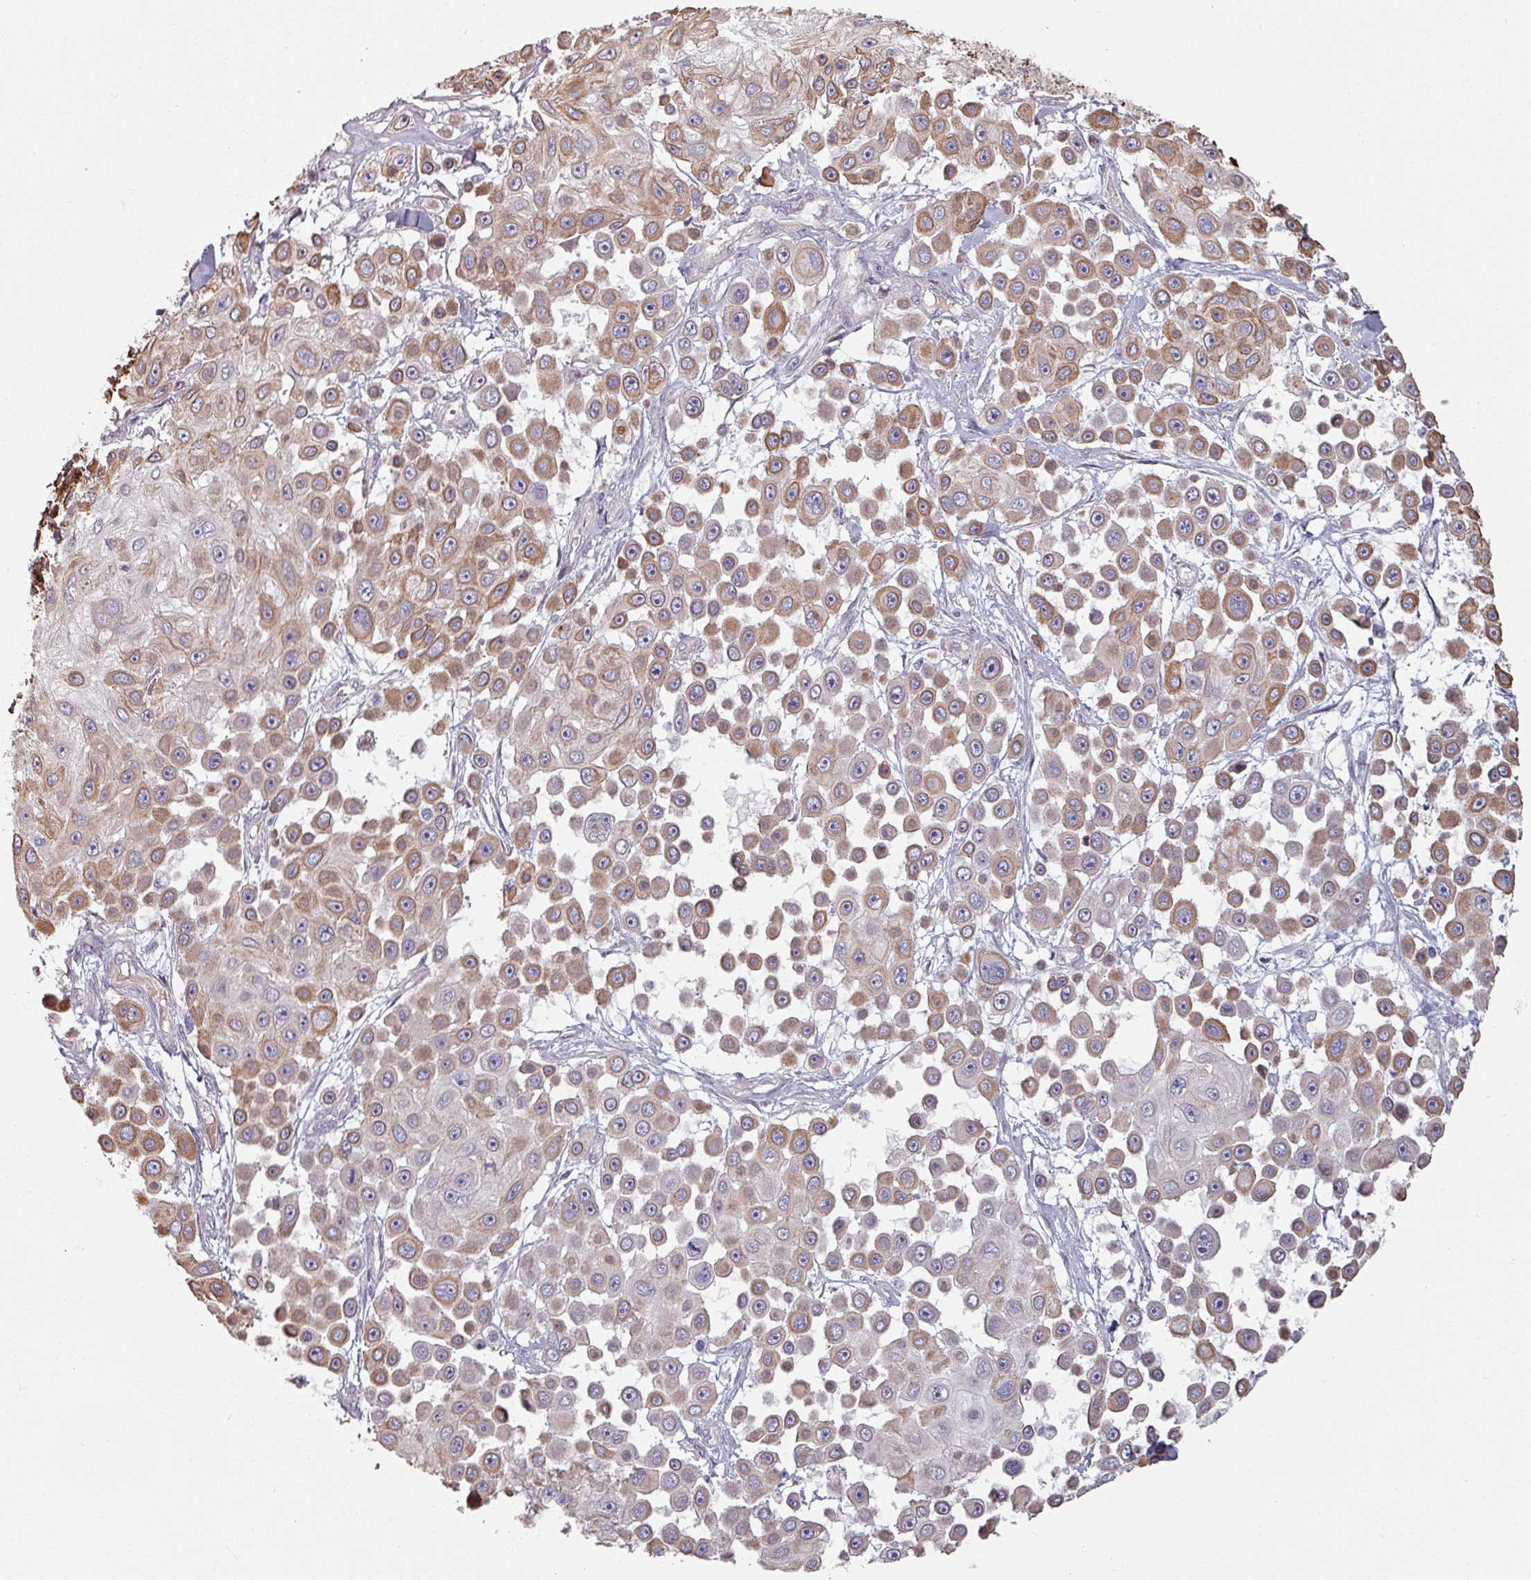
{"staining": {"intensity": "moderate", "quantity": ">75%", "location": "cytoplasmic/membranous"}, "tissue": "skin cancer", "cell_type": "Tumor cells", "image_type": "cancer", "snomed": [{"axis": "morphology", "description": "Squamous cell carcinoma, NOS"}, {"axis": "topography", "description": "Skin"}], "caption": "Human squamous cell carcinoma (skin) stained with a brown dye displays moderate cytoplasmic/membranous positive positivity in about >75% of tumor cells.", "gene": "C4BPB", "patient": {"sex": "male", "age": 67}}